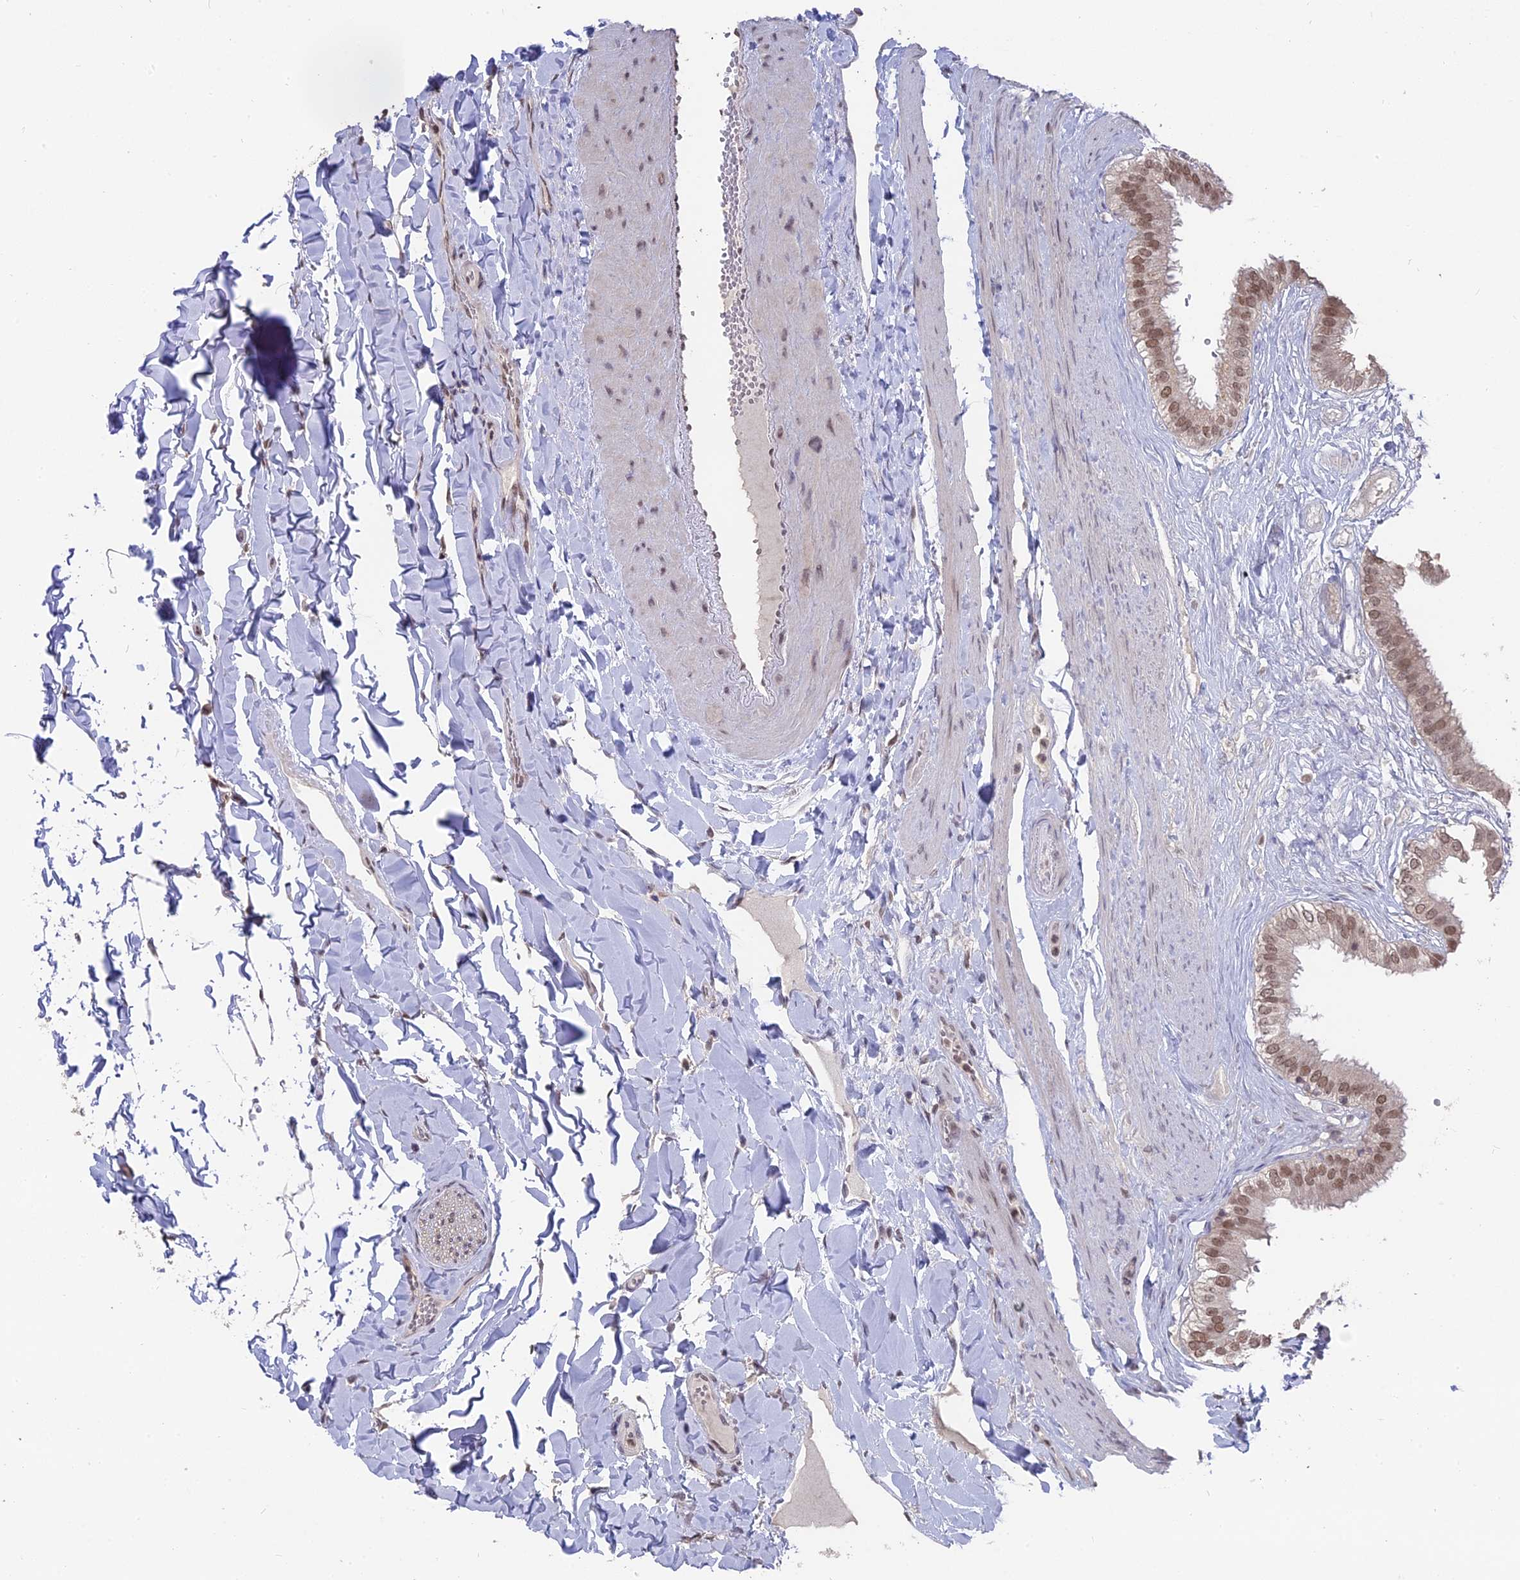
{"staining": {"intensity": "moderate", "quantity": ">75%", "location": "nuclear"}, "tissue": "gallbladder", "cell_type": "Glandular cells", "image_type": "normal", "snomed": [{"axis": "morphology", "description": "Normal tissue, NOS"}, {"axis": "topography", "description": "Gallbladder"}], "caption": "Benign gallbladder shows moderate nuclear expression in approximately >75% of glandular cells.", "gene": "NR1H3", "patient": {"sex": "female", "age": 61}}